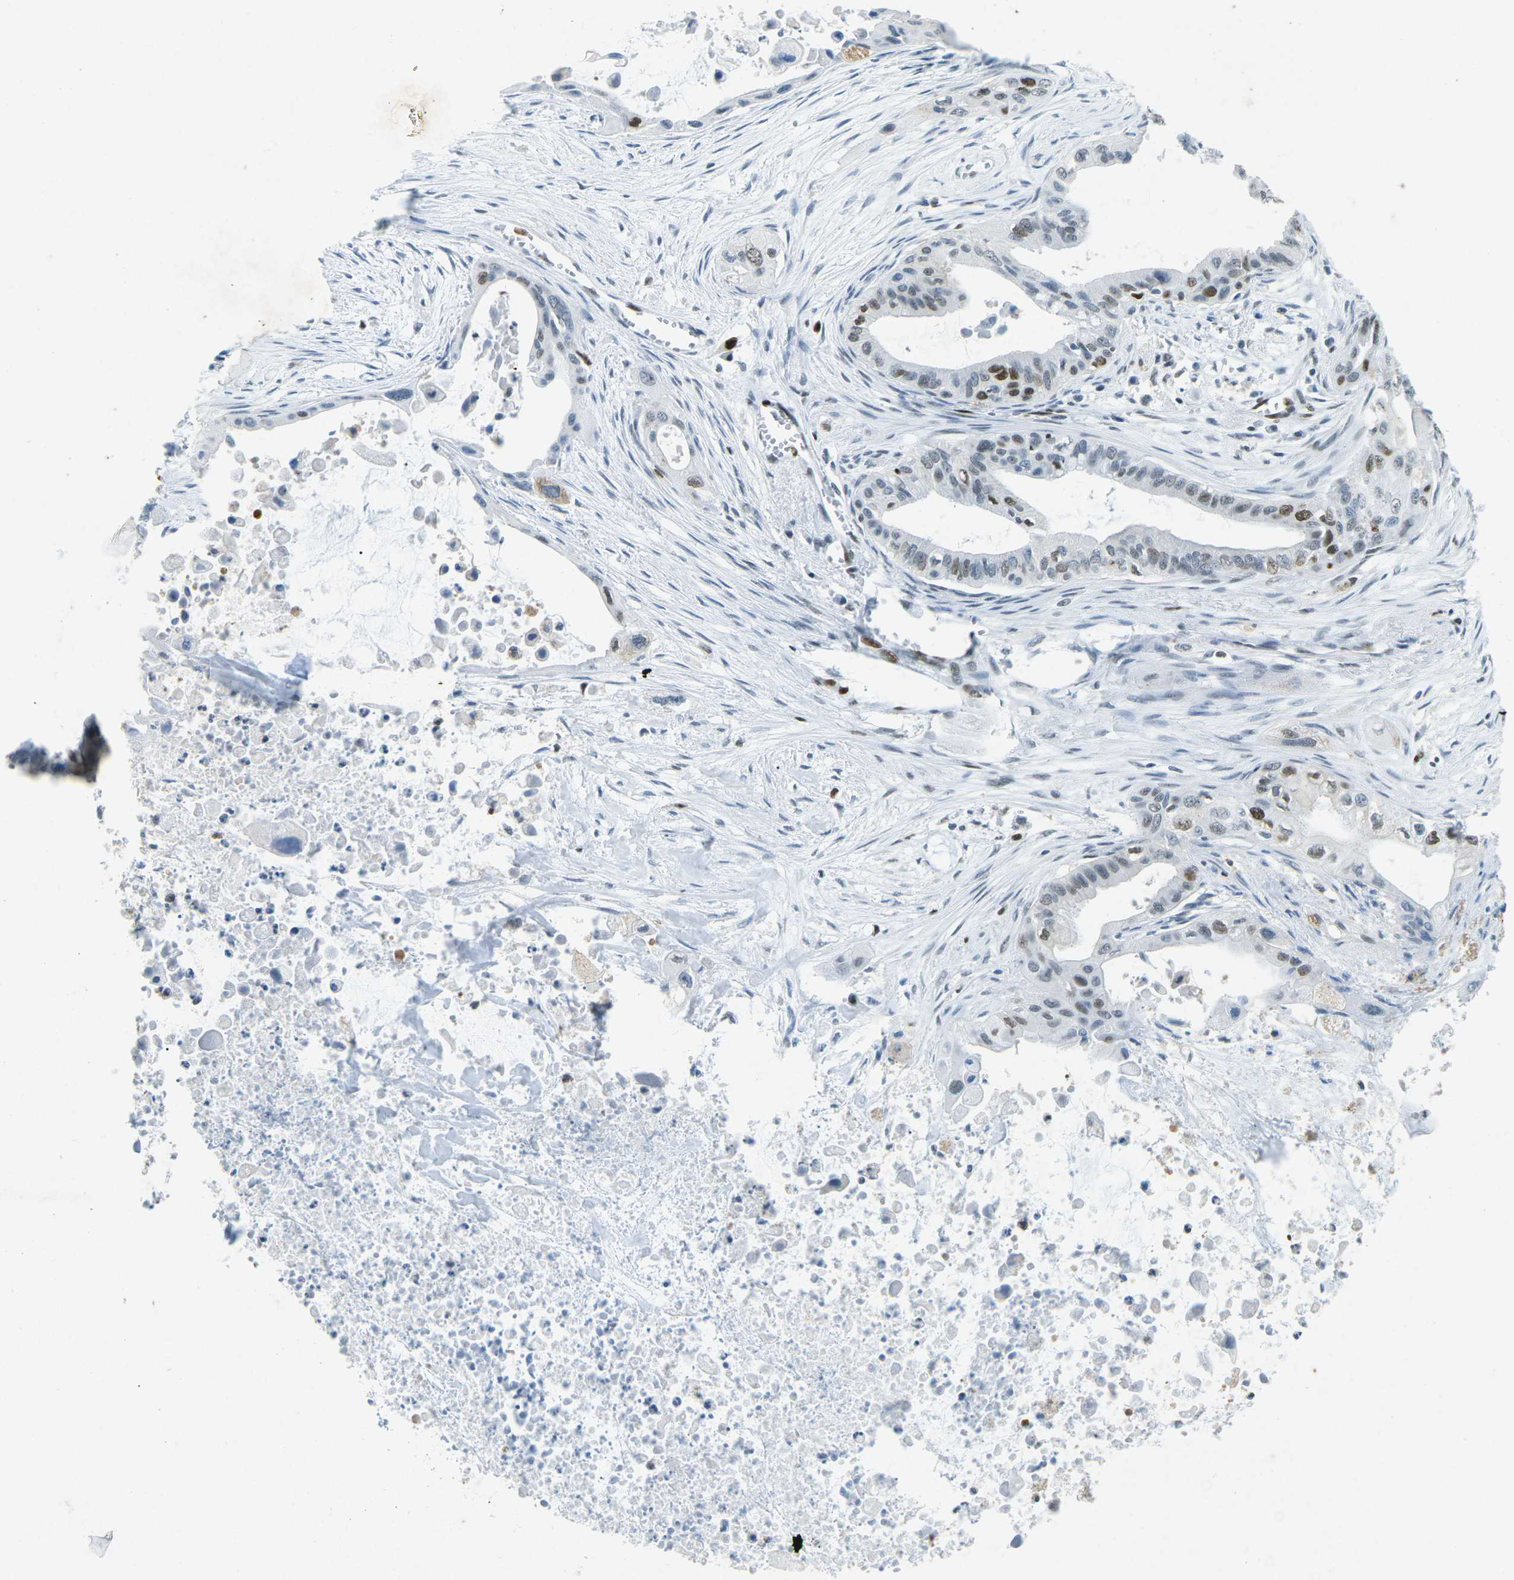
{"staining": {"intensity": "moderate", "quantity": "25%-75%", "location": "nuclear"}, "tissue": "pancreatic cancer", "cell_type": "Tumor cells", "image_type": "cancer", "snomed": [{"axis": "morphology", "description": "Adenocarcinoma, NOS"}, {"axis": "topography", "description": "Pancreas"}], "caption": "Protein expression analysis of pancreatic cancer demonstrates moderate nuclear expression in approximately 25%-75% of tumor cells.", "gene": "RB1", "patient": {"sex": "male", "age": 73}}